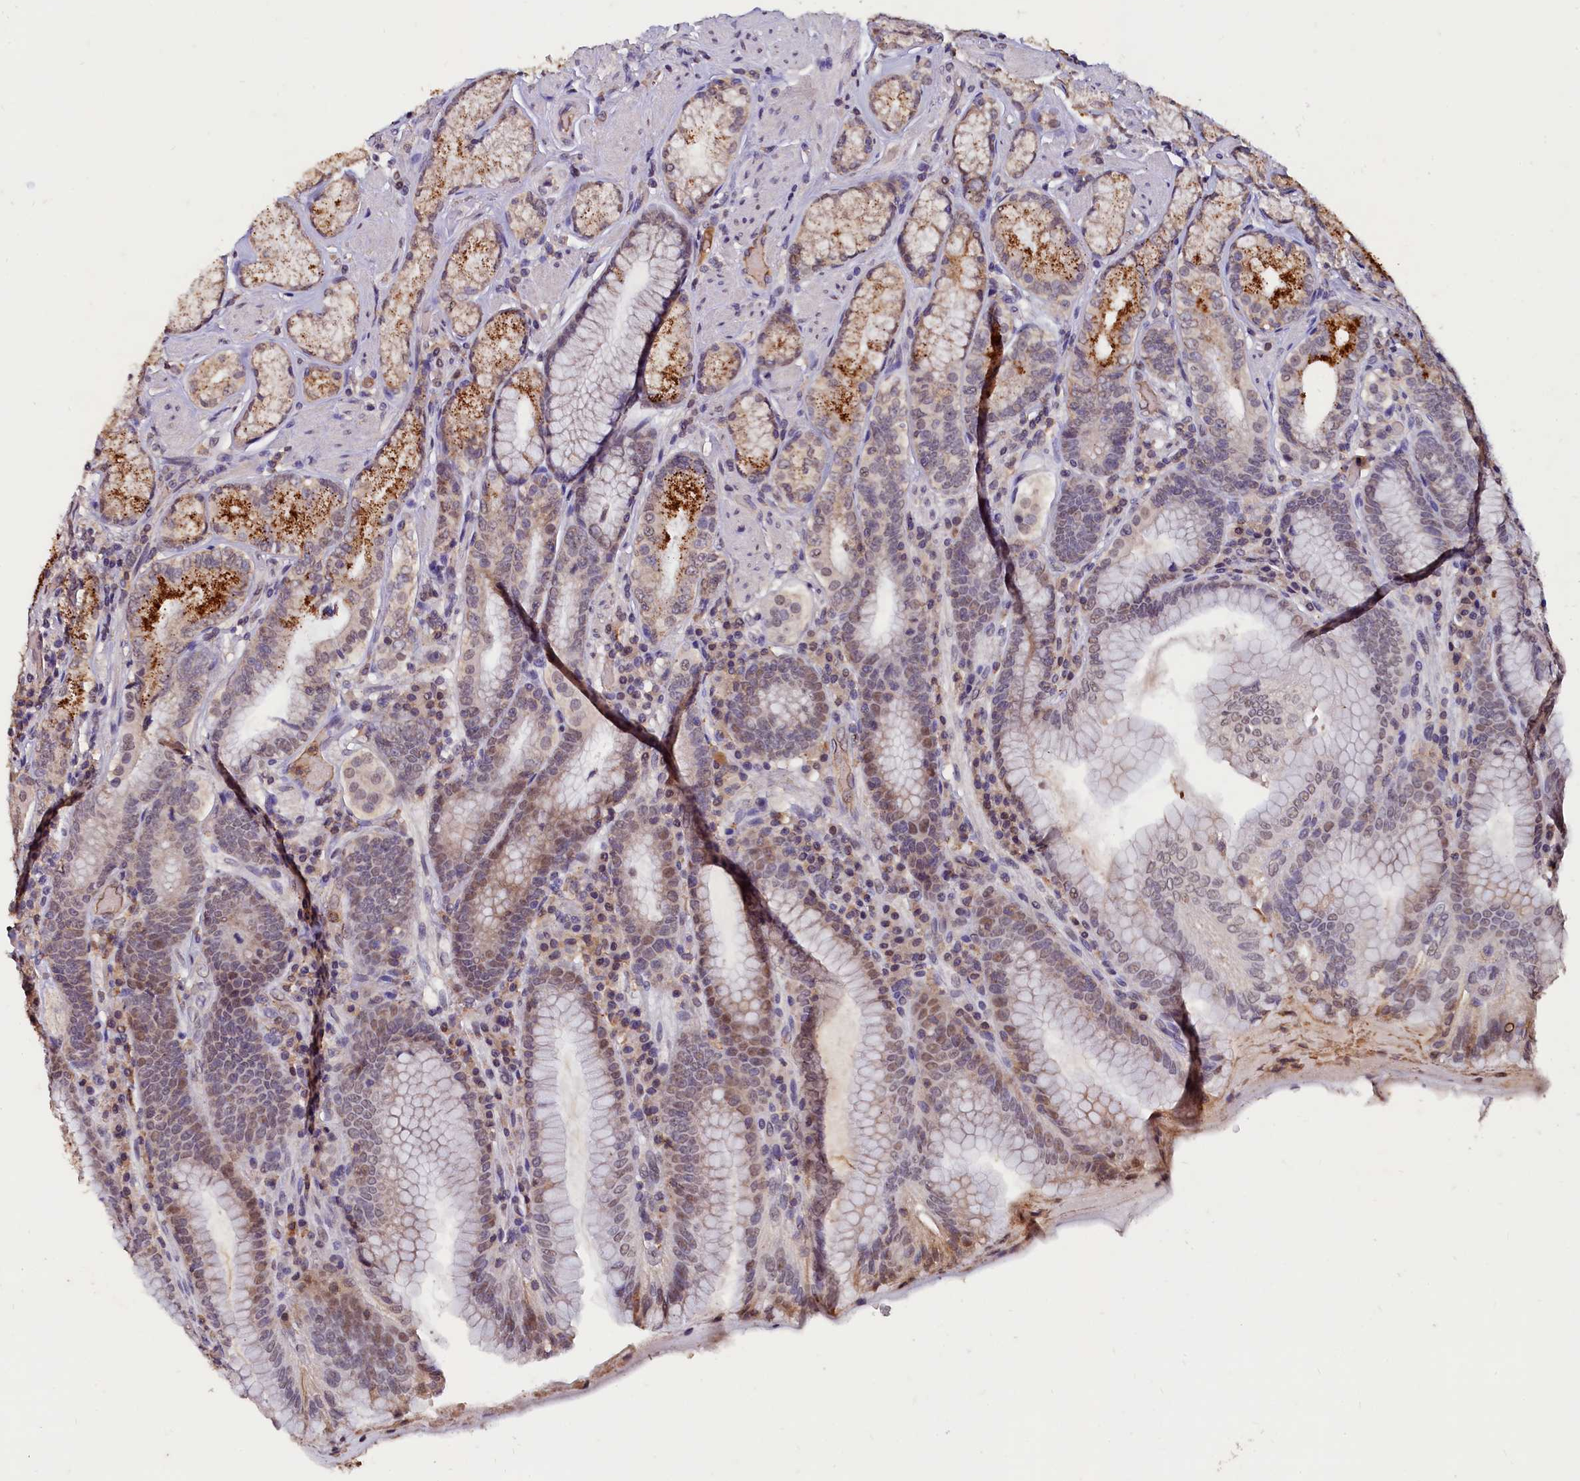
{"staining": {"intensity": "moderate", "quantity": "<25%", "location": "cytoplasmic/membranous"}, "tissue": "stomach", "cell_type": "Glandular cells", "image_type": "normal", "snomed": [{"axis": "morphology", "description": "Normal tissue, NOS"}, {"axis": "topography", "description": "Stomach, upper"}, {"axis": "topography", "description": "Stomach, lower"}], "caption": "This histopathology image demonstrates IHC staining of normal human stomach, with low moderate cytoplasmic/membranous positivity in approximately <25% of glandular cells.", "gene": "CSTPP1", "patient": {"sex": "female", "age": 76}}